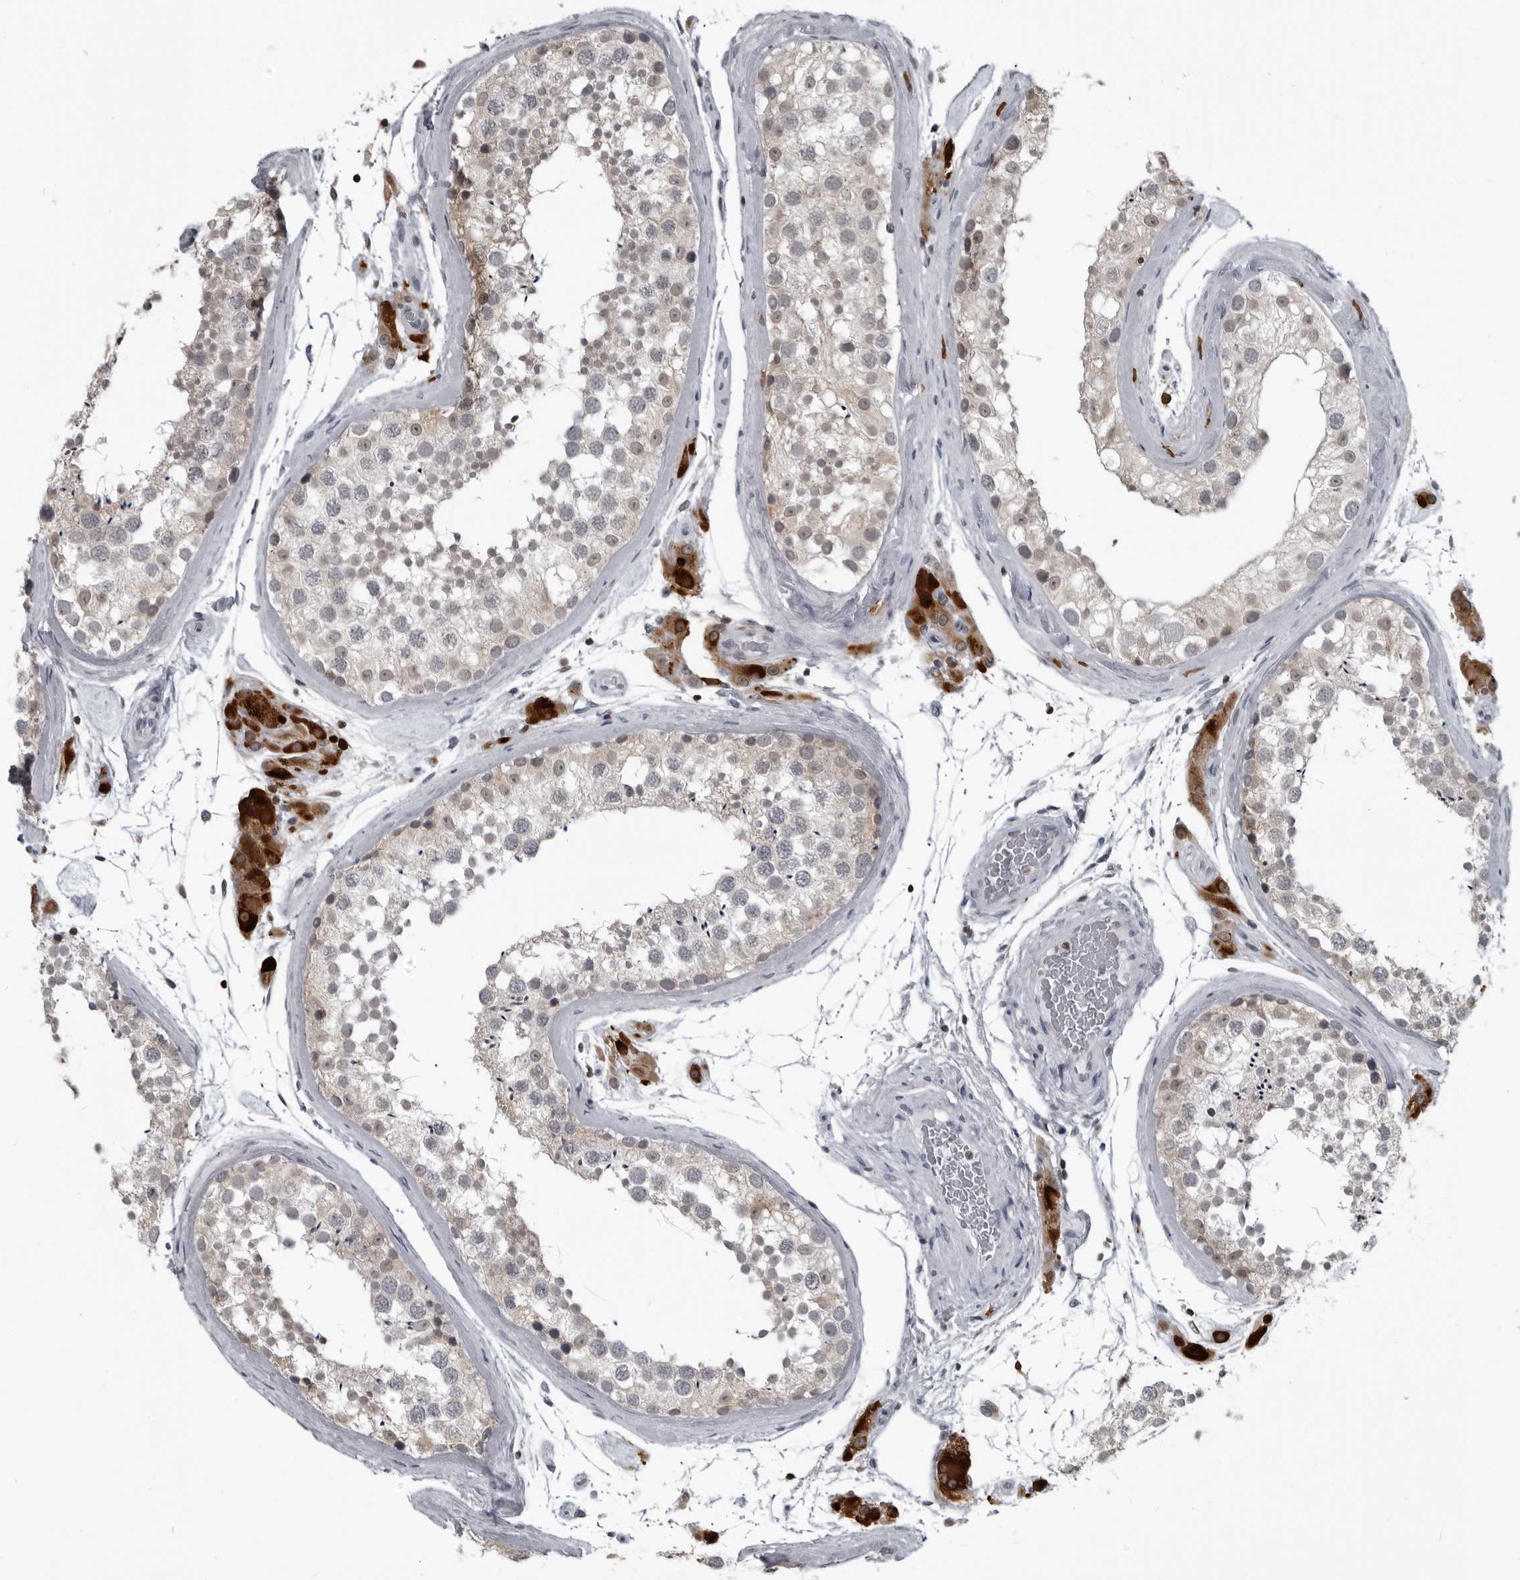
{"staining": {"intensity": "negative", "quantity": "none", "location": "none"}, "tissue": "testis", "cell_type": "Cells in seminiferous ducts", "image_type": "normal", "snomed": [{"axis": "morphology", "description": "Normal tissue, NOS"}, {"axis": "topography", "description": "Testis"}], "caption": "Immunohistochemistry (IHC) image of normal testis stained for a protein (brown), which shows no staining in cells in seminiferous ducts. (Stains: DAB (3,3'-diaminobenzidine) IHC with hematoxylin counter stain, Microscopy: brightfield microscopy at high magnification).", "gene": "RTCA", "patient": {"sex": "male", "age": 46}}